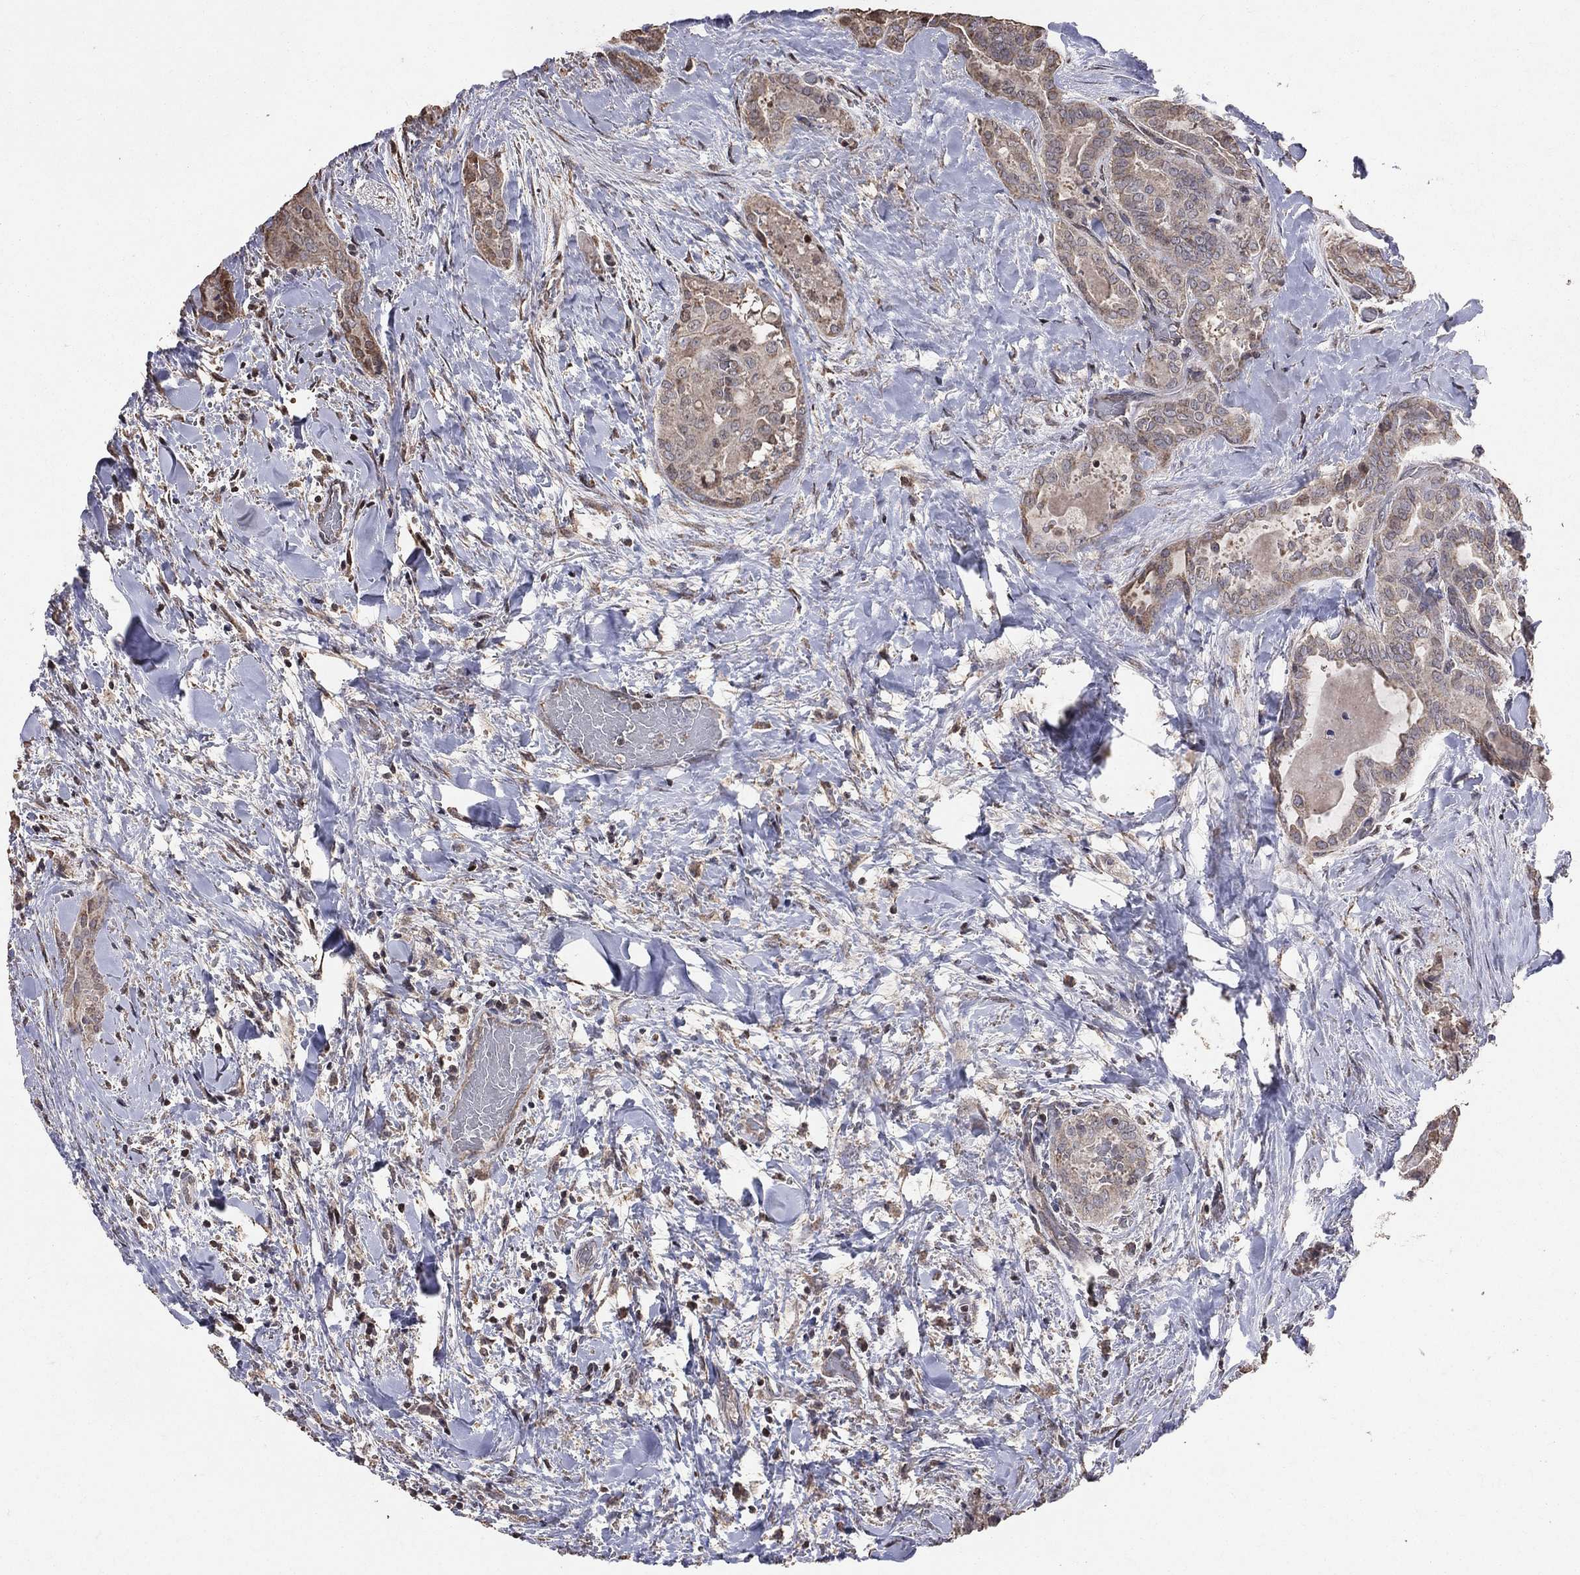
{"staining": {"intensity": "negative", "quantity": "none", "location": "none"}, "tissue": "thyroid cancer", "cell_type": "Tumor cells", "image_type": "cancer", "snomed": [{"axis": "morphology", "description": "Papillary adenocarcinoma, NOS"}, {"axis": "topography", "description": "Thyroid gland"}], "caption": "This photomicrograph is of thyroid papillary adenocarcinoma stained with IHC to label a protein in brown with the nuclei are counter-stained blue. There is no expression in tumor cells.", "gene": "LY6K", "patient": {"sex": "female", "age": 39}}